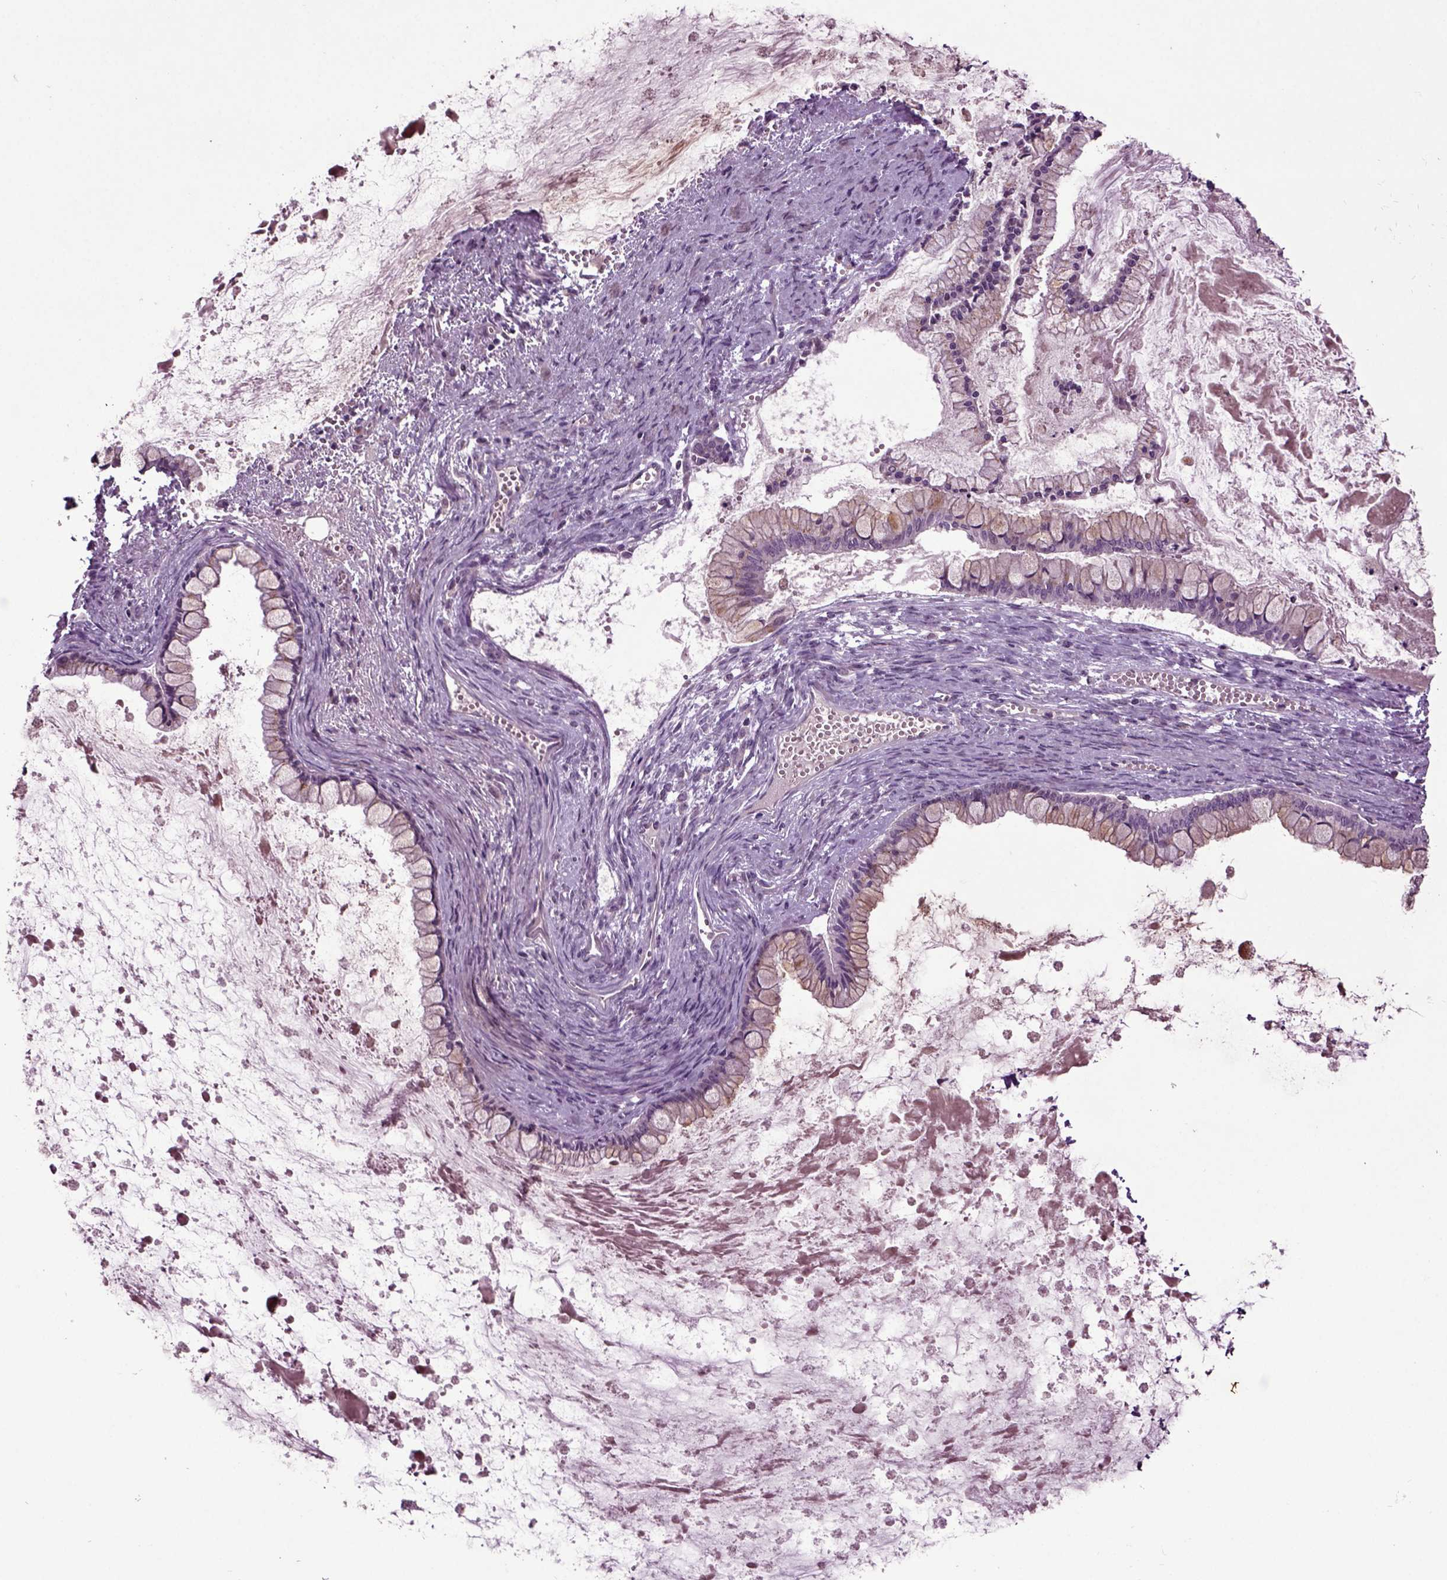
{"staining": {"intensity": "moderate", "quantity": "<25%", "location": "cytoplasmic/membranous"}, "tissue": "ovarian cancer", "cell_type": "Tumor cells", "image_type": "cancer", "snomed": [{"axis": "morphology", "description": "Cystadenocarcinoma, mucinous, NOS"}, {"axis": "topography", "description": "Ovary"}], "caption": "A high-resolution histopathology image shows IHC staining of ovarian cancer (mucinous cystadenocarcinoma), which exhibits moderate cytoplasmic/membranous positivity in approximately <25% of tumor cells.", "gene": "SLC17A6", "patient": {"sex": "female", "age": 67}}